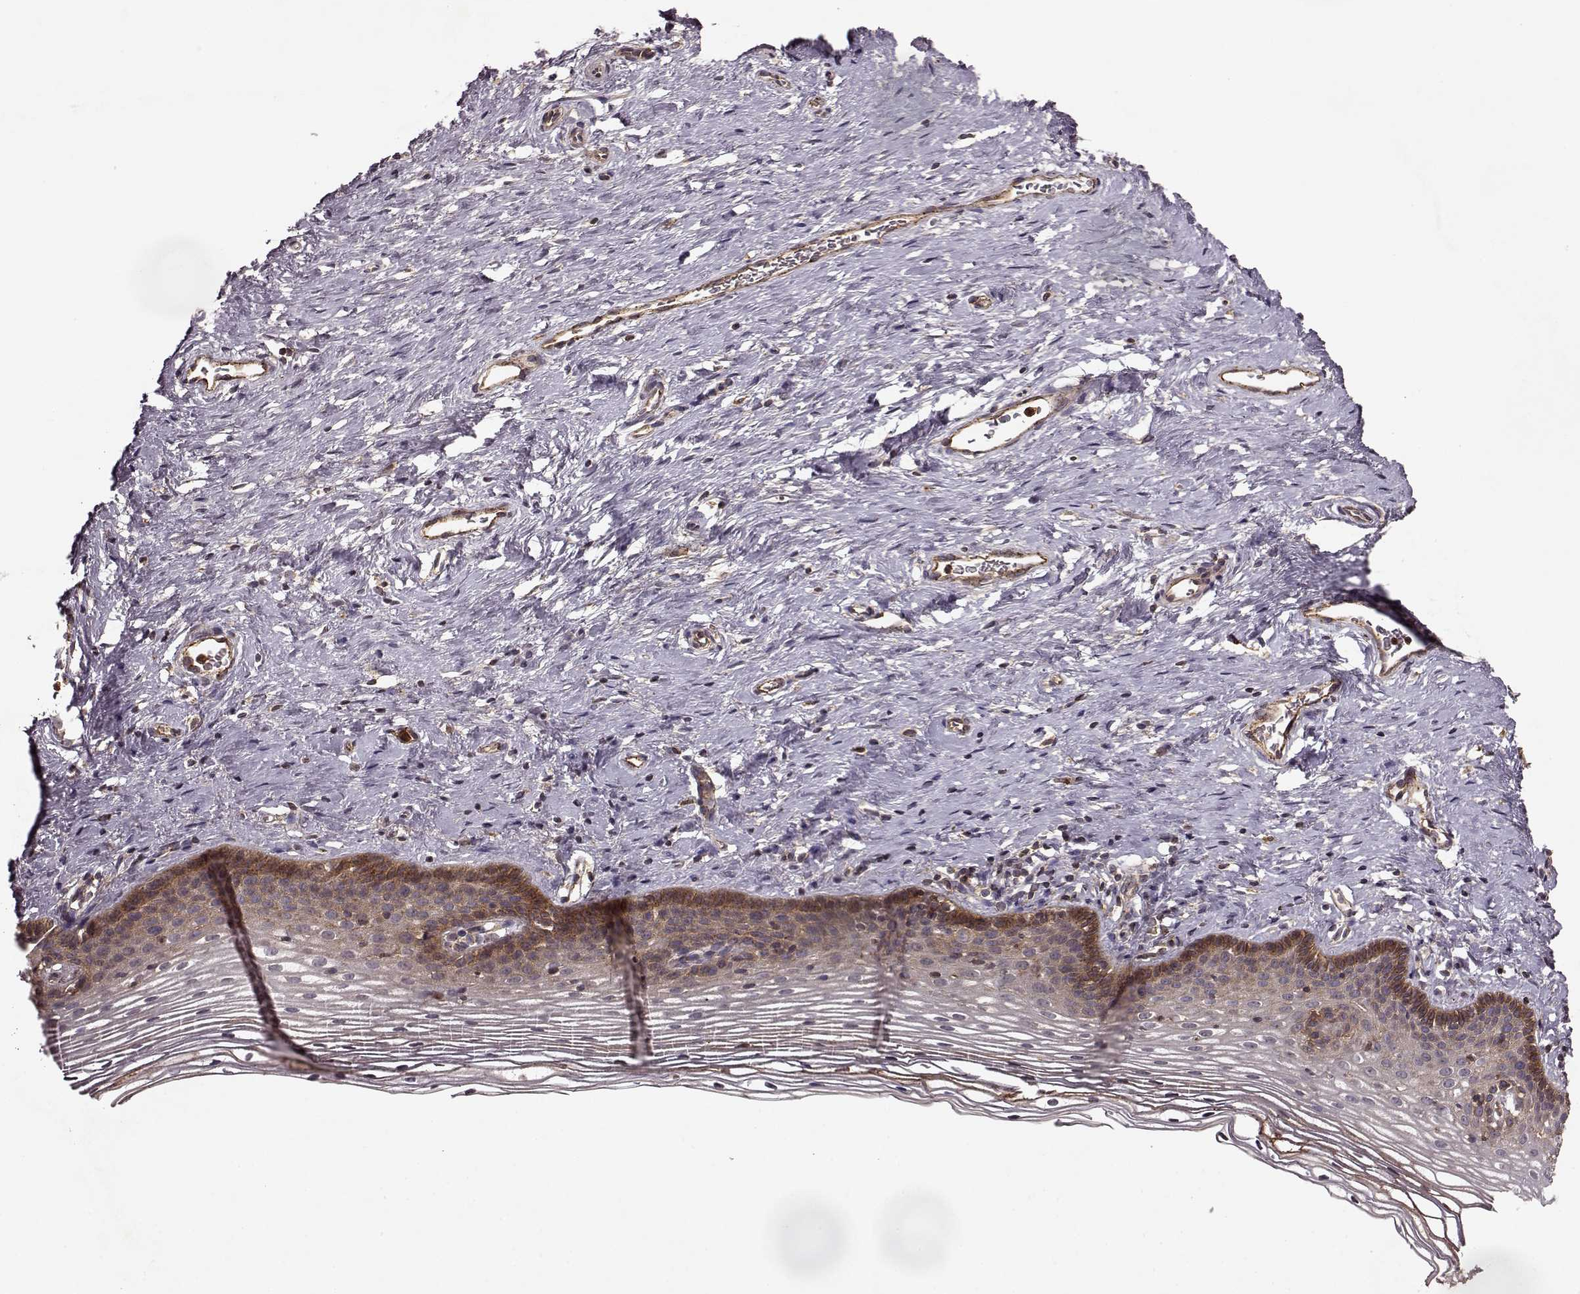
{"staining": {"intensity": "moderate", "quantity": ">75%", "location": "cytoplasmic/membranous"}, "tissue": "cervix", "cell_type": "Glandular cells", "image_type": "normal", "snomed": [{"axis": "morphology", "description": "Normal tissue, NOS"}, {"axis": "topography", "description": "Cervix"}], "caption": "Immunohistochemical staining of normal cervix exhibits medium levels of moderate cytoplasmic/membranous staining in about >75% of glandular cells.", "gene": "IFRD2", "patient": {"sex": "female", "age": 39}}